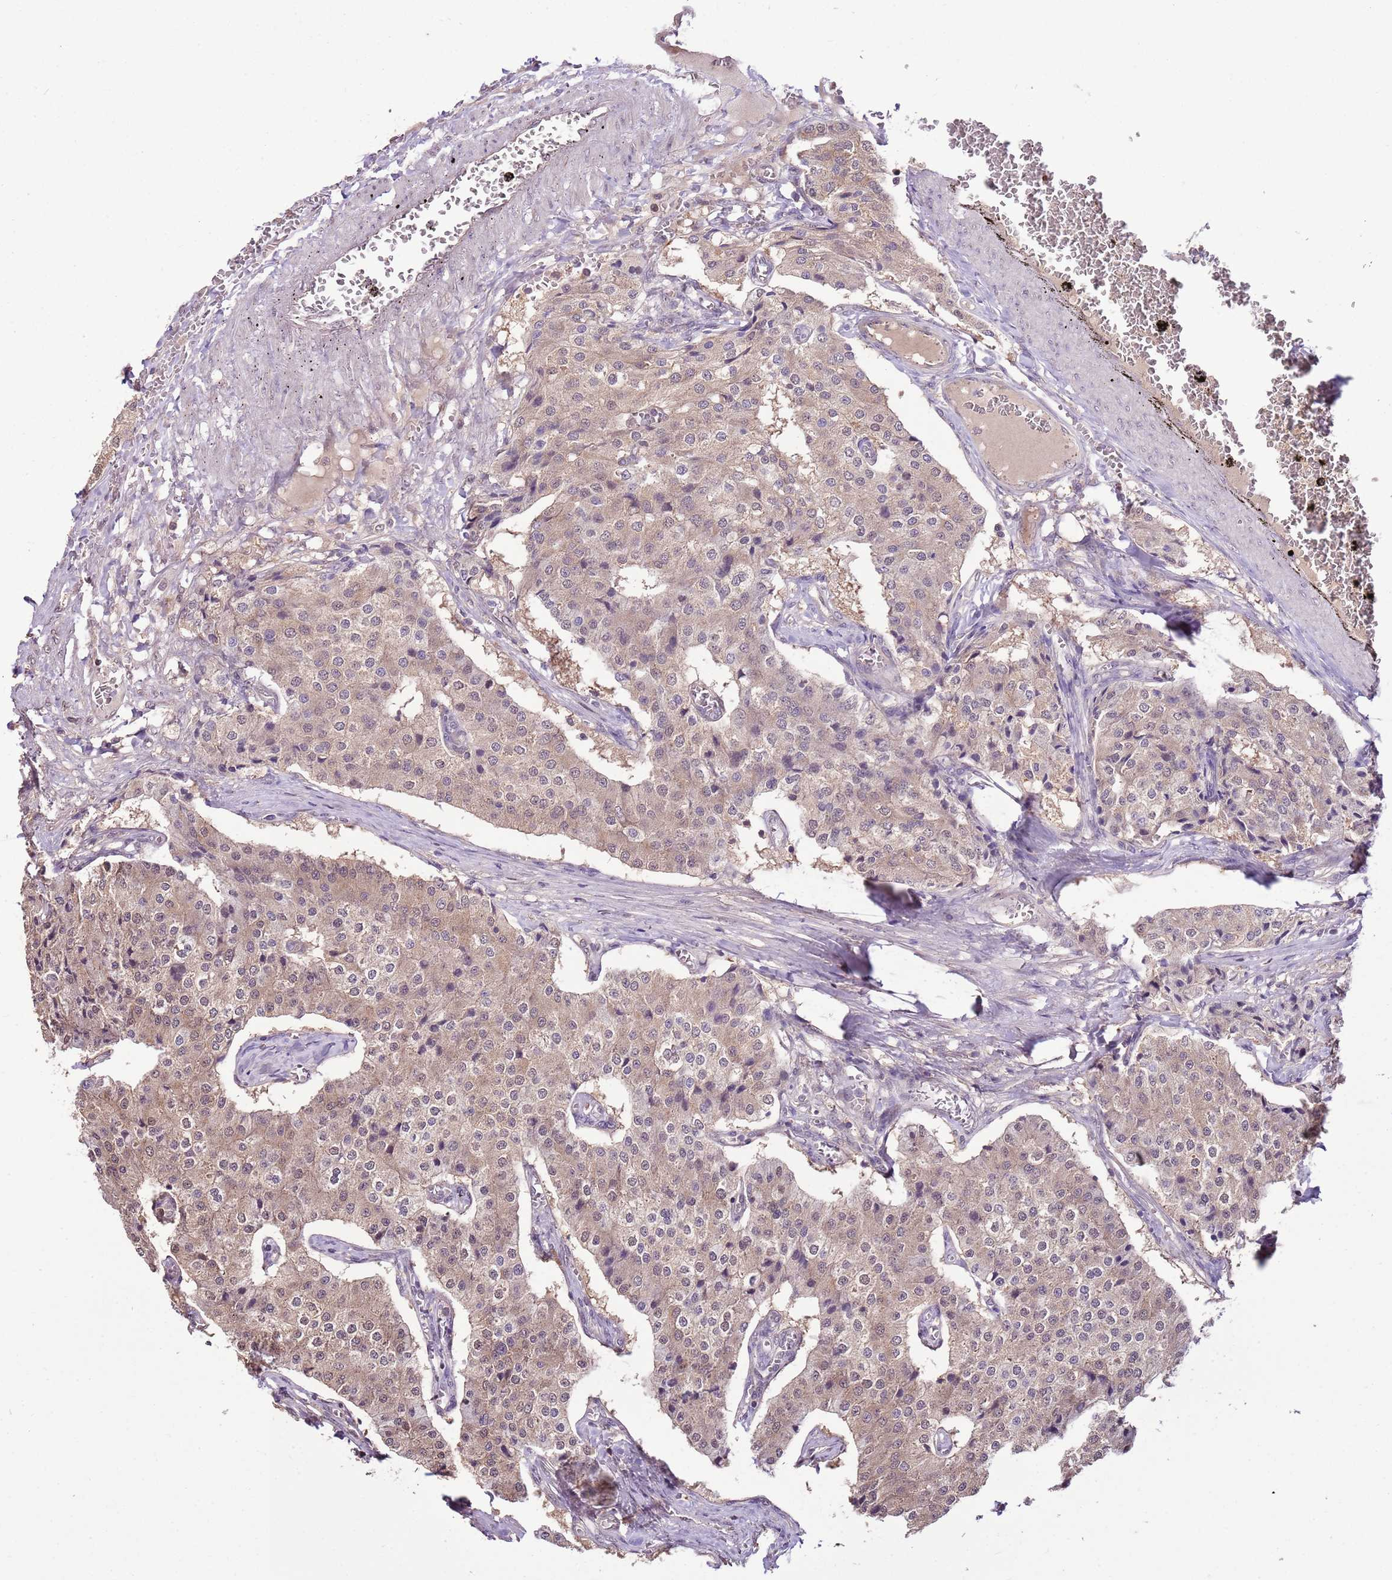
{"staining": {"intensity": "weak", "quantity": "25%-75%", "location": "cytoplasmic/membranous"}, "tissue": "carcinoid", "cell_type": "Tumor cells", "image_type": "cancer", "snomed": [{"axis": "morphology", "description": "Carcinoid, malignant, NOS"}, {"axis": "topography", "description": "Colon"}], "caption": "Protein expression analysis of human carcinoid reveals weak cytoplasmic/membranous positivity in about 25%-75% of tumor cells.", "gene": "BBS5", "patient": {"sex": "female", "age": 52}}